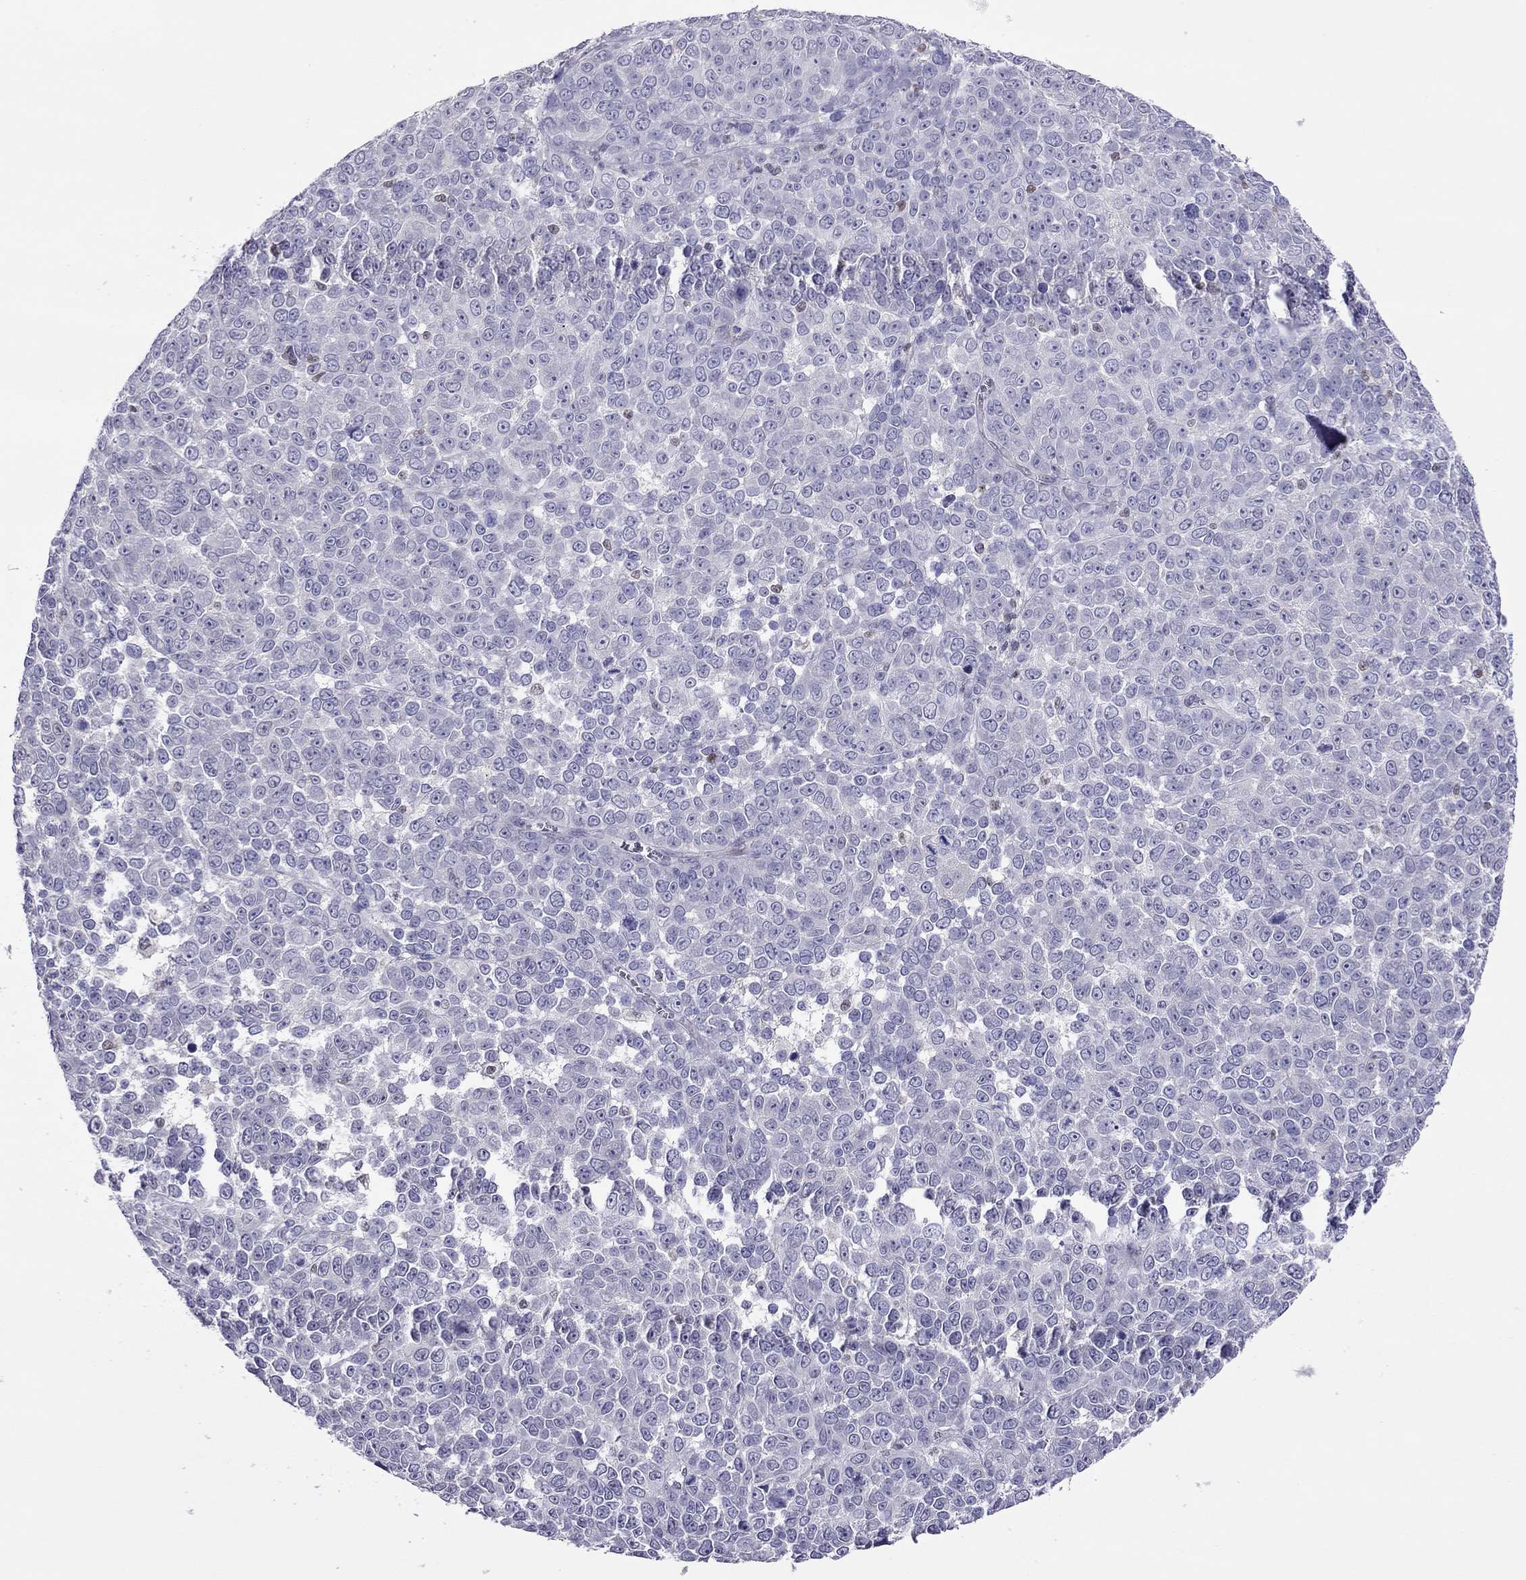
{"staining": {"intensity": "negative", "quantity": "none", "location": "none"}, "tissue": "melanoma", "cell_type": "Tumor cells", "image_type": "cancer", "snomed": [{"axis": "morphology", "description": "Malignant melanoma, NOS"}, {"axis": "topography", "description": "Skin"}], "caption": "There is no significant staining in tumor cells of melanoma.", "gene": "SPINT3", "patient": {"sex": "female", "age": 95}}